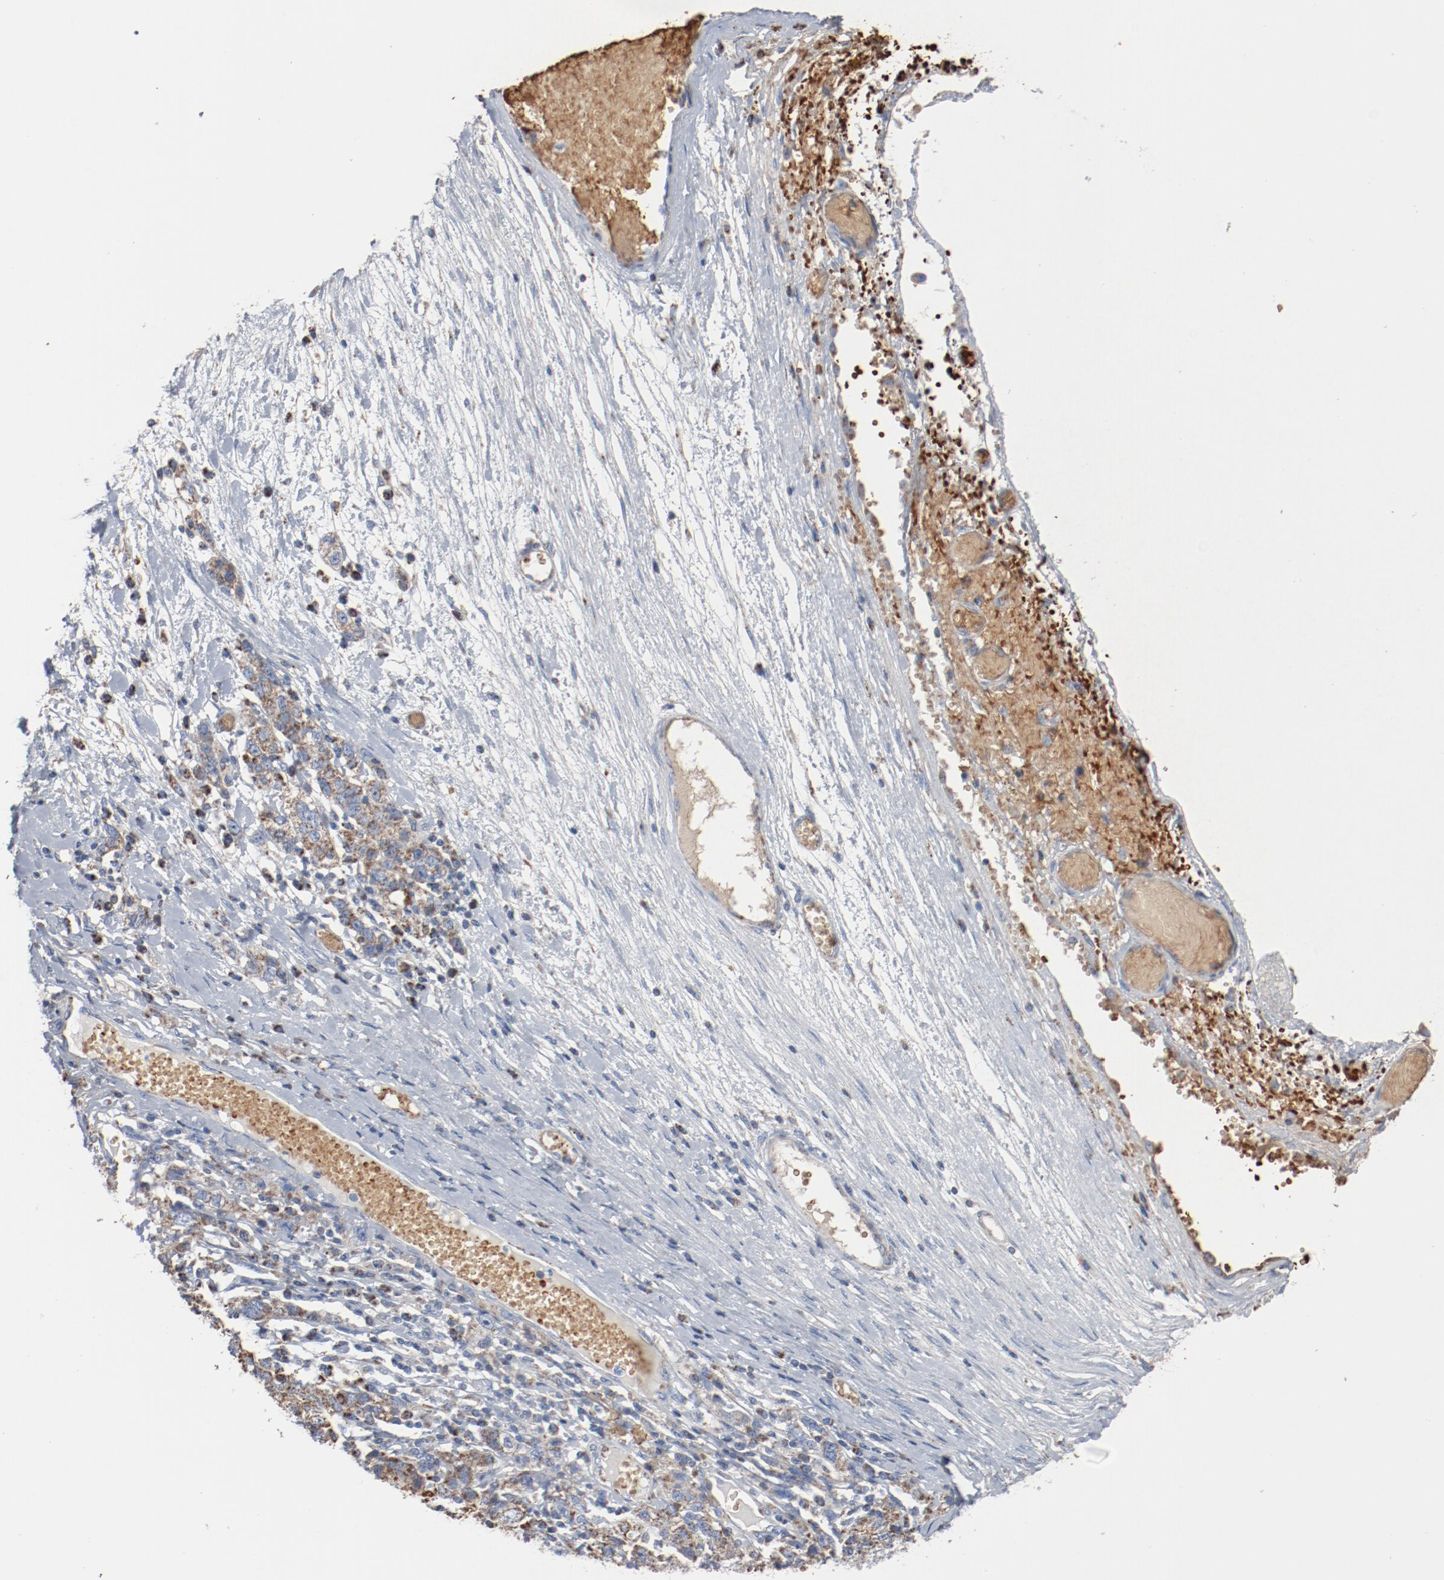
{"staining": {"intensity": "weak", "quantity": ">75%", "location": "cytoplasmic/membranous"}, "tissue": "ovarian cancer", "cell_type": "Tumor cells", "image_type": "cancer", "snomed": [{"axis": "morphology", "description": "Cystadenocarcinoma, serous, NOS"}, {"axis": "topography", "description": "Ovary"}], "caption": "The image exhibits immunohistochemical staining of serous cystadenocarcinoma (ovarian). There is weak cytoplasmic/membranous expression is appreciated in about >75% of tumor cells.", "gene": "NDUFB8", "patient": {"sex": "female", "age": 71}}